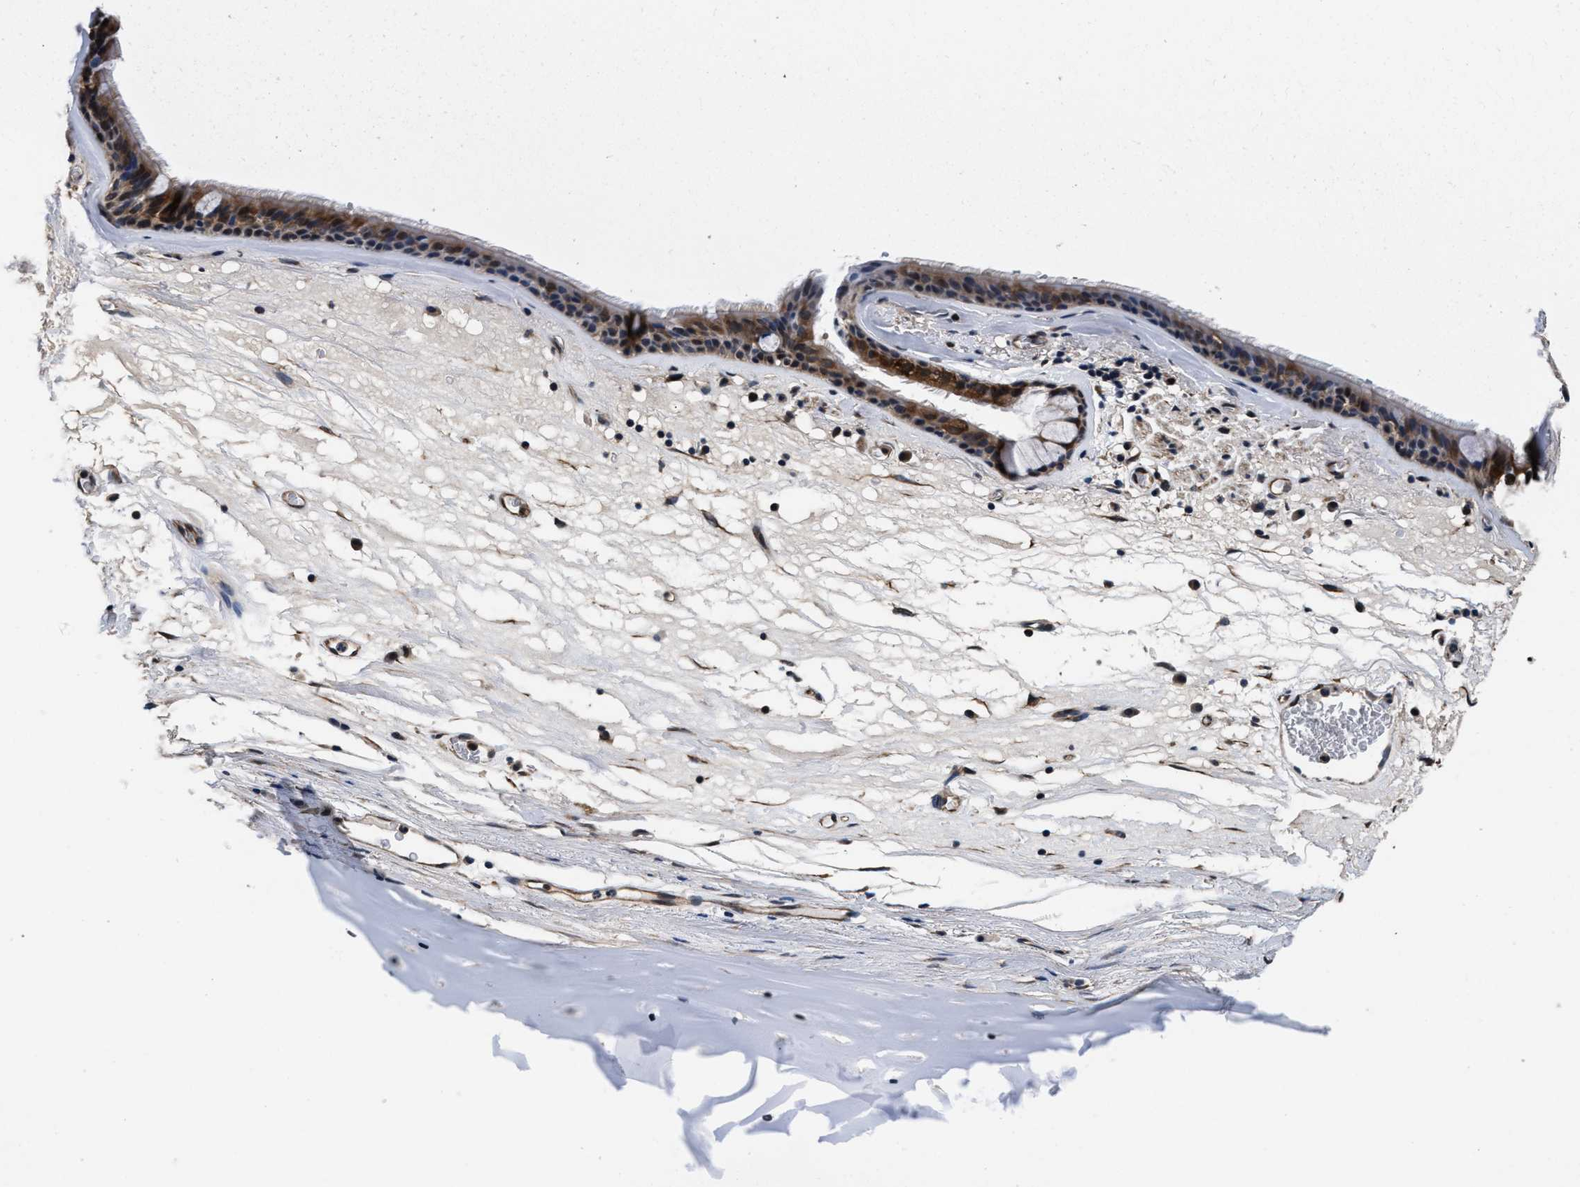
{"staining": {"intensity": "strong", "quantity": ">75%", "location": "cytoplasmic/membranous"}, "tissue": "bronchus", "cell_type": "Respiratory epithelial cells", "image_type": "normal", "snomed": [{"axis": "morphology", "description": "Normal tissue, NOS"}, {"axis": "topography", "description": "Cartilage tissue"}], "caption": "Immunohistochemistry image of normal bronchus stained for a protein (brown), which reveals high levels of strong cytoplasmic/membranous staining in approximately >75% of respiratory epithelial cells.", "gene": "RBM33", "patient": {"sex": "female", "age": 63}}